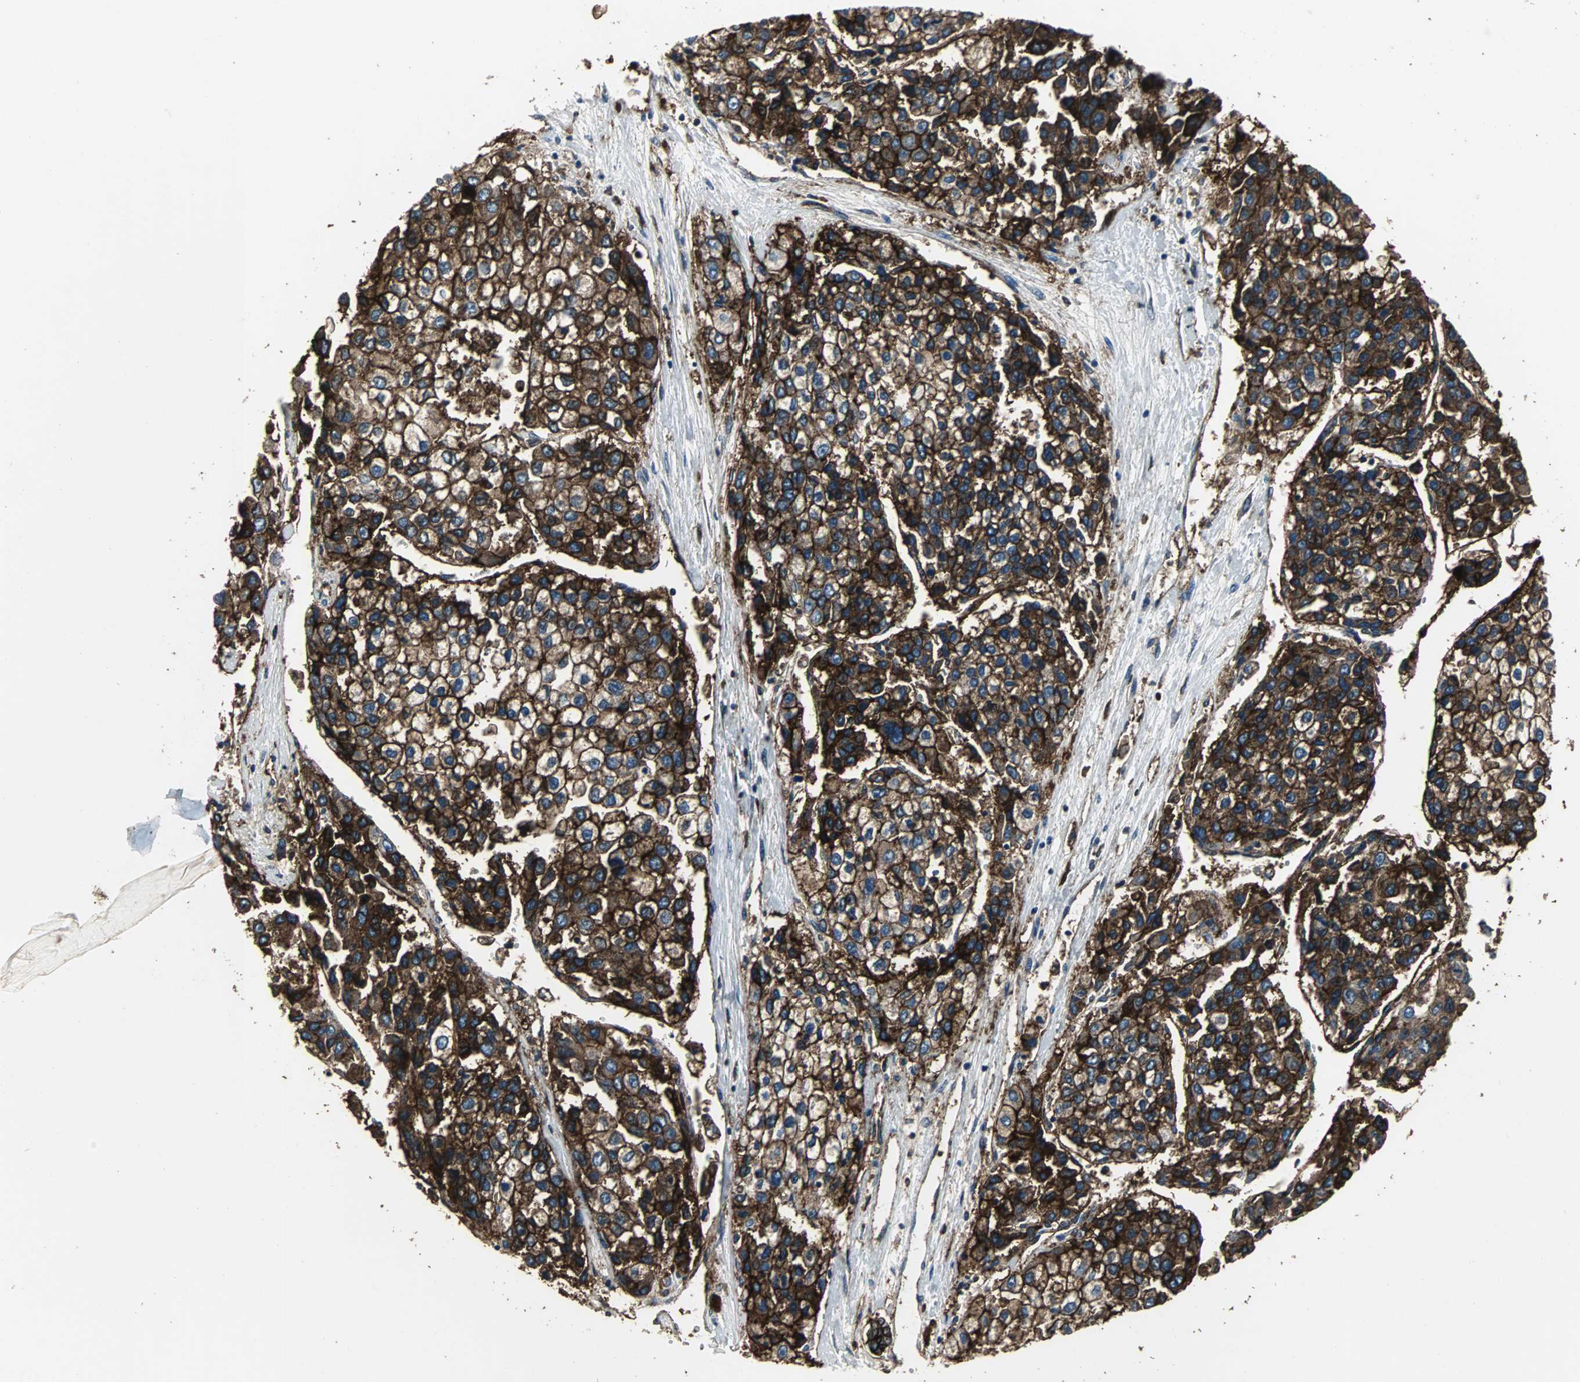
{"staining": {"intensity": "strong", "quantity": ">75%", "location": "cytoplasmic/membranous"}, "tissue": "liver cancer", "cell_type": "Tumor cells", "image_type": "cancer", "snomed": [{"axis": "morphology", "description": "Carcinoma, Hepatocellular, NOS"}, {"axis": "topography", "description": "Liver"}], "caption": "Liver cancer (hepatocellular carcinoma) tissue reveals strong cytoplasmic/membranous positivity in approximately >75% of tumor cells", "gene": "F11R", "patient": {"sex": "female", "age": 66}}